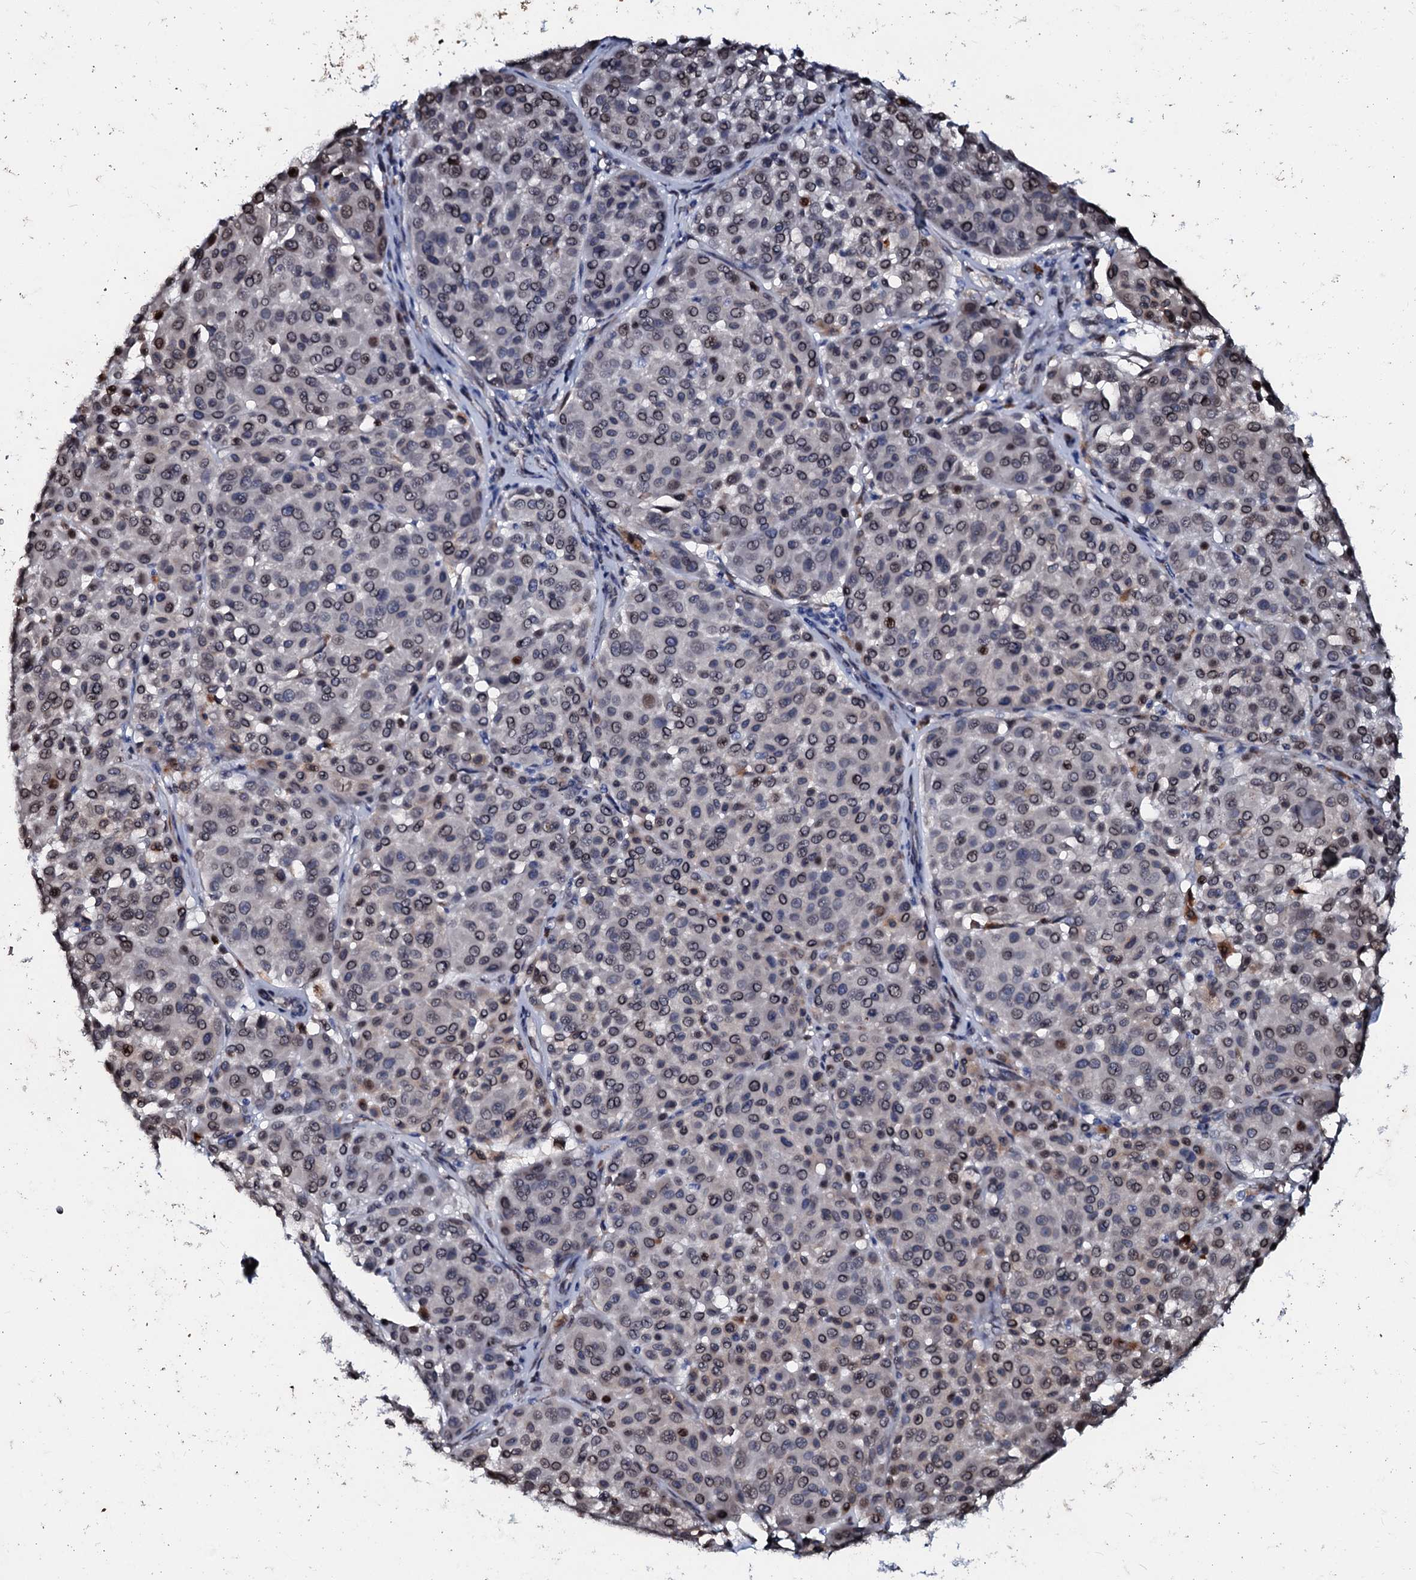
{"staining": {"intensity": "moderate", "quantity": ">75%", "location": "cytoplasmic/membranous,nuclear"}, "tissue": "melanoma", "cell_type": "Tumor cells", "image_type": "cancer", "snomed": [{"axis": "morphology", "description": "Malignant melanoma, Metastatic site"}, {"axis": "topography", "description": "Soft tissue"}], "caption": "The photomicrograph demonstrates immunohistochemical staining of malignant melanoma (metastatic site). There is moderate cytoplasmic/membranous and nuclear expression is seen in approximately >75% of tumor cells.", "gene": "NRP2", "patient": {"sex": "male", "age": 41}}